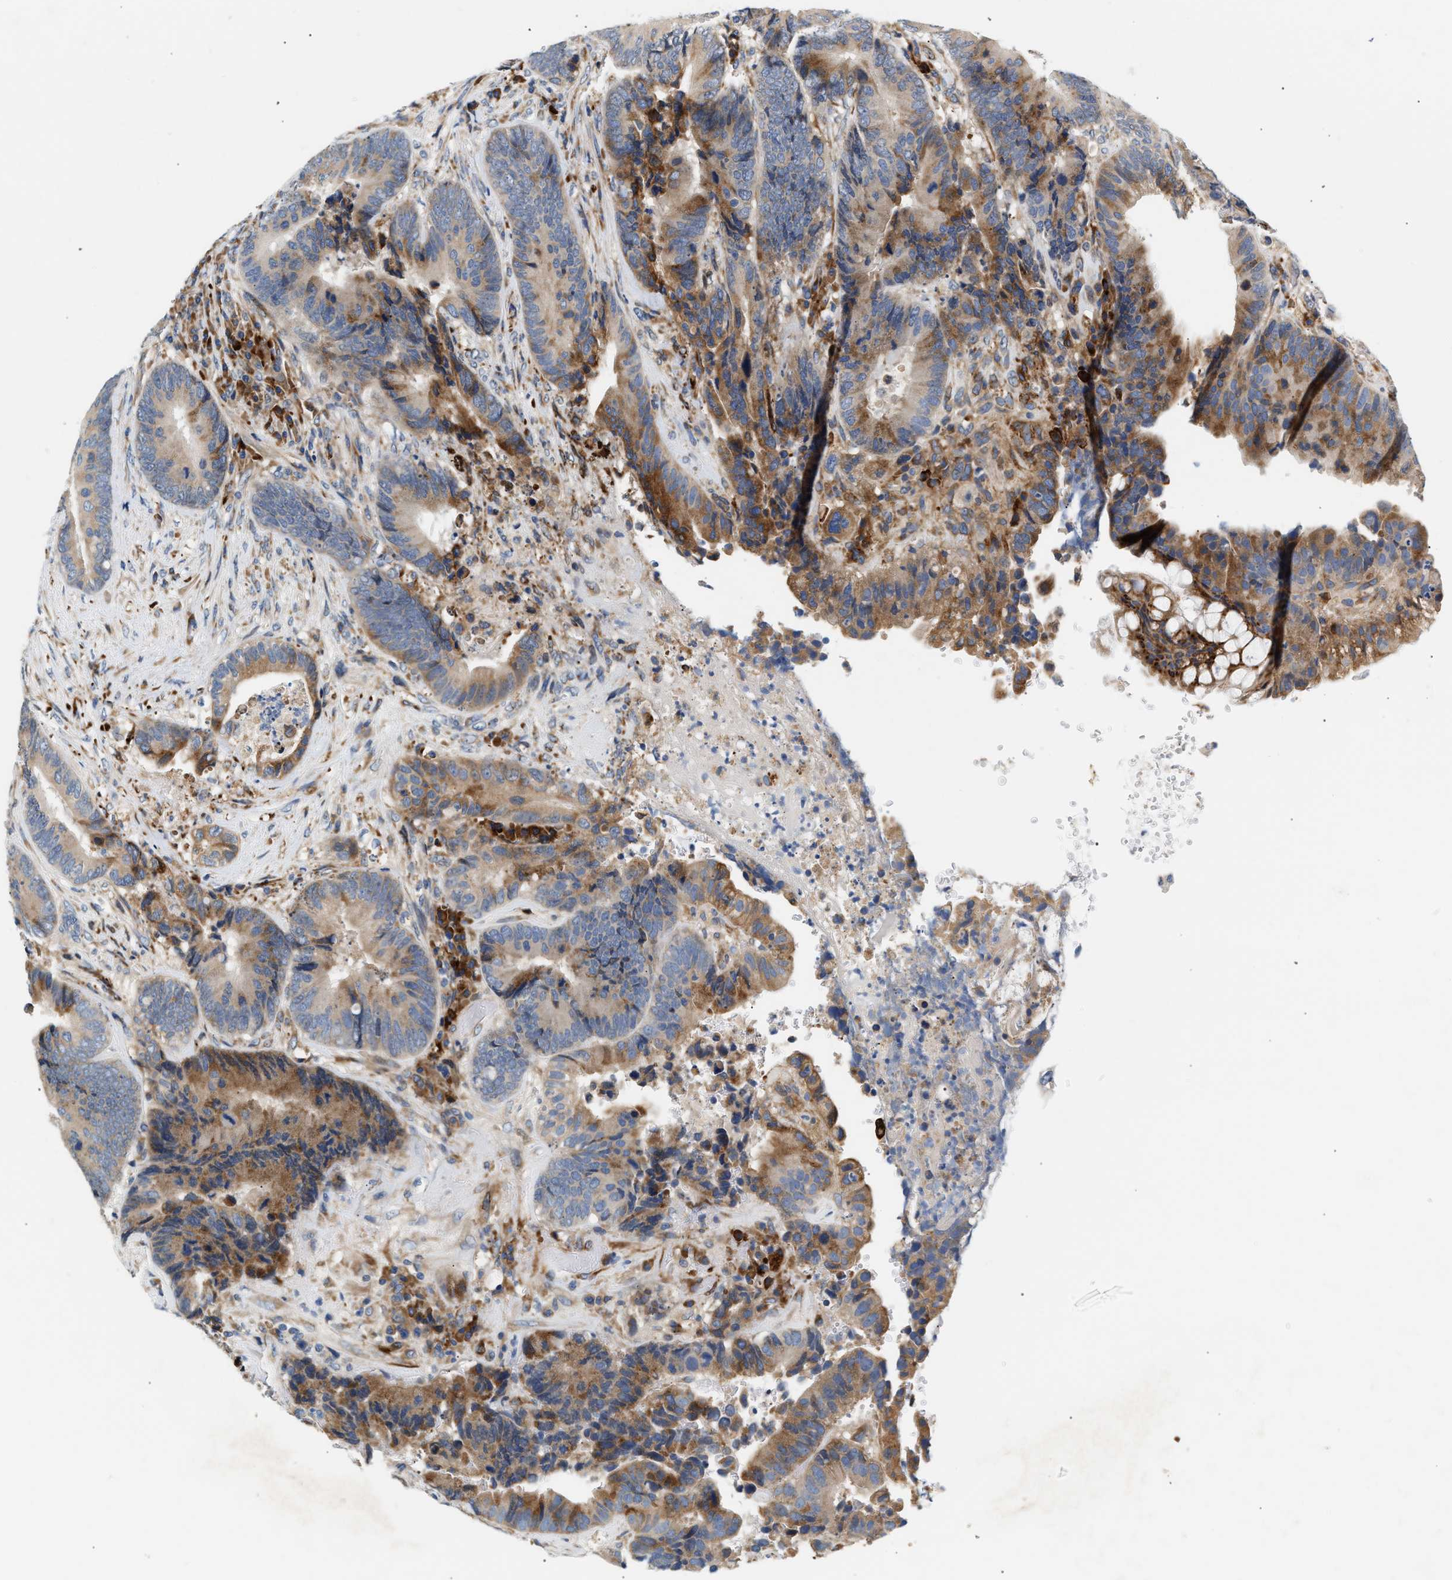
{"staining": {"intensity": "moderate", "quantity": ">75%", "location": "cytoplasmic/membranous"}, "tissue": "colorectal cancer", "cell_type": "Tumor cells", "image_type": "cancer", "snomed": [{"axis": "morphology", "description": "Adenocarcinoma, NOS"}, {"axis": "topography", "description": "Rectum"}], "caption": "Human adenocarcinoma (colorectal) stained with a brown dye shows moderate cytoplasmic/membranous positive positivity in approximately >75% of tumor cells.", "gene": "IFT74", "patient": {"sex": "female", "age": 89}}